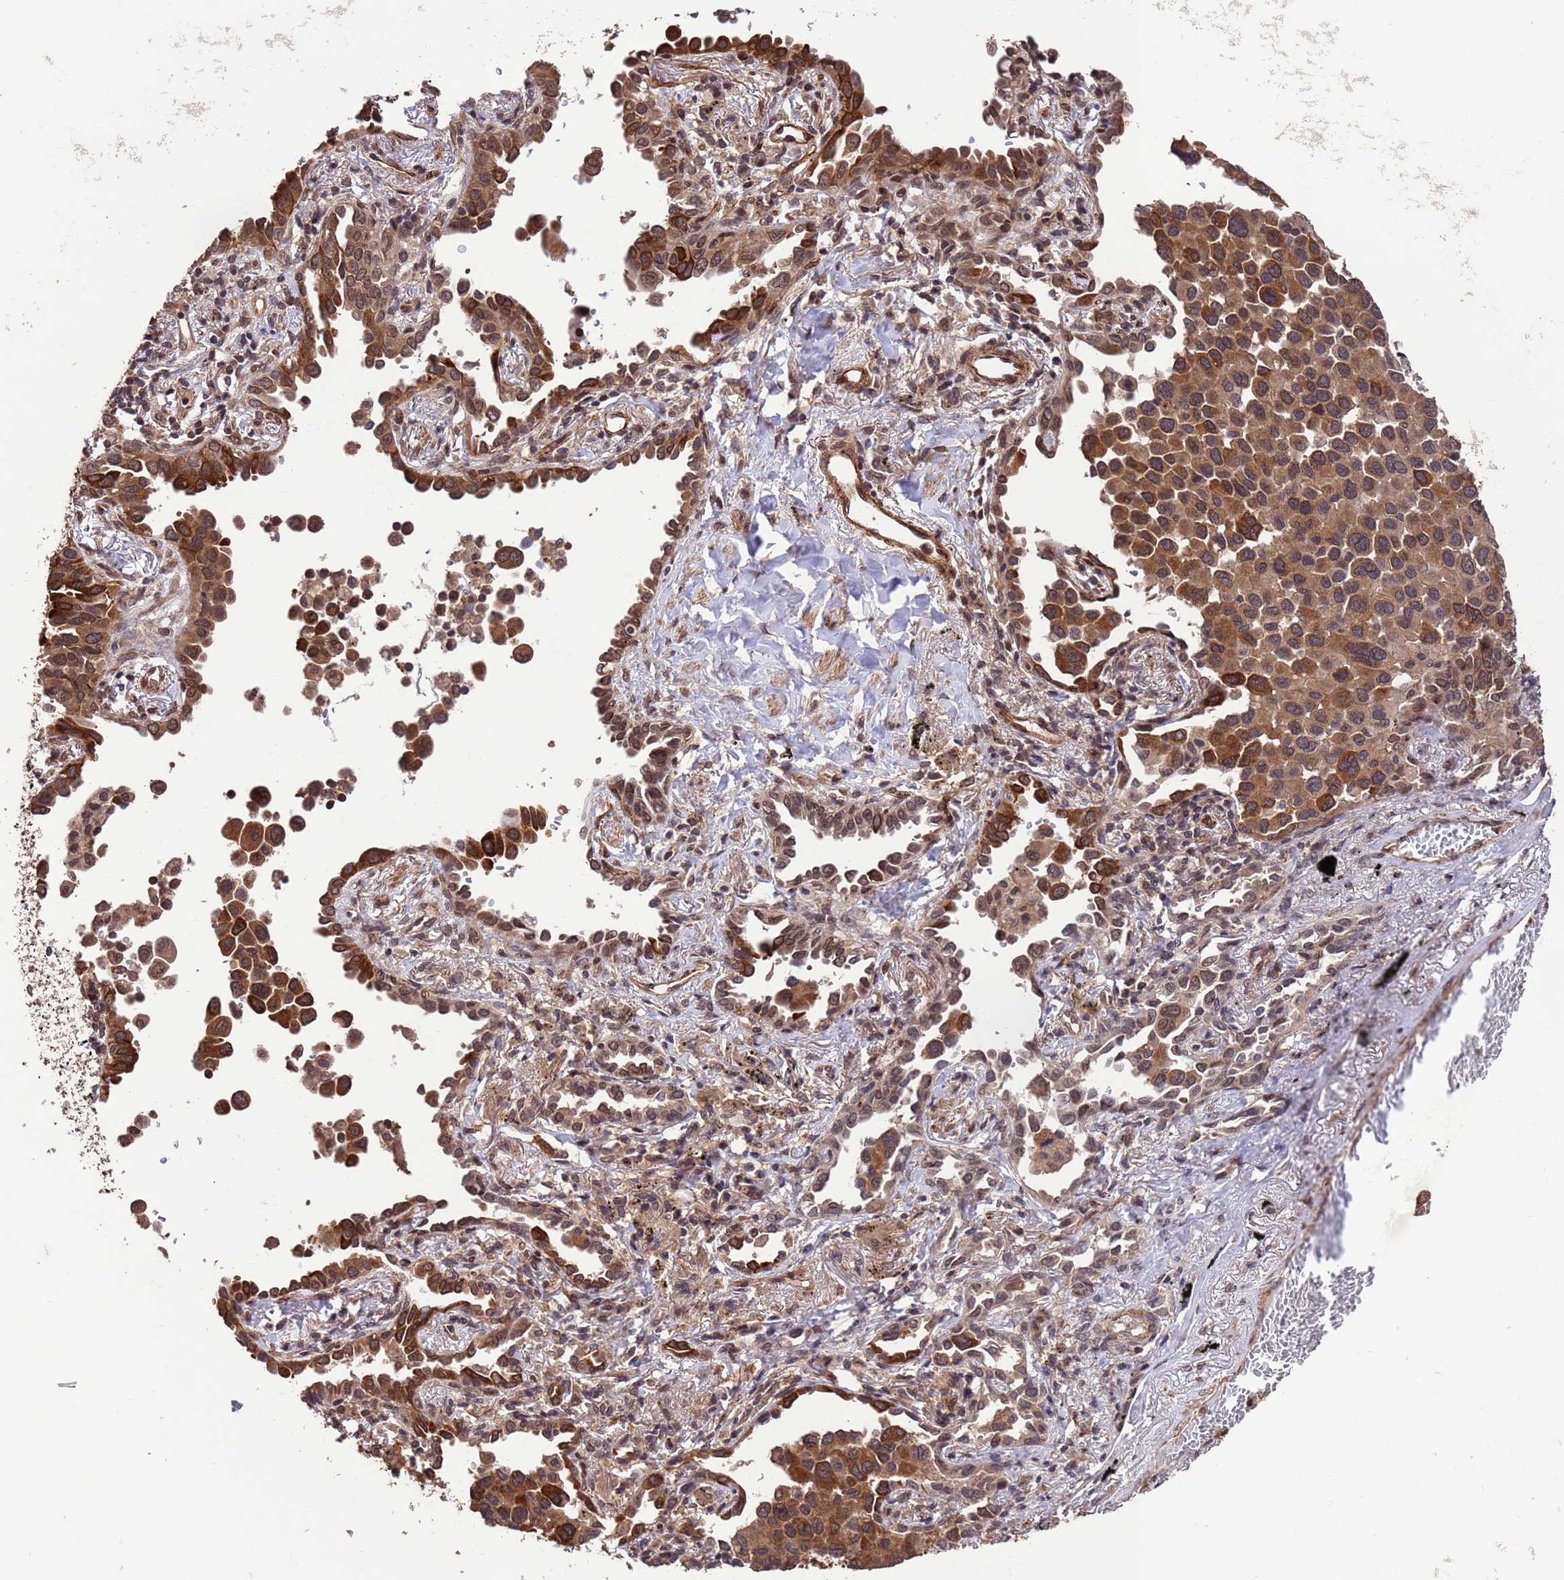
{"staining": {"intensity": "moderate", "quantity": ">75%", "location": "cytoplasmic/membranous,nuclear"}, "tissue": "lung cancer", "cell_type": "Tumor cells", "image_type": "cancer", "snomed": [{"axis": "morphology", "description": "Adenocarcinoma, NOS"}, {"axis": "topography", "description": "Lung"}], "caption": "Protein expression analysis of lung adenocarcinoma exhibits moderate cytoplasmic/membranous and nuclear expression in about >75% of tumor cells. The protein of interest is shown in brown color, while the nuclei are stained blue.", "gene": "VSTM4", "patient": {"sex": "male", "age": 67}}